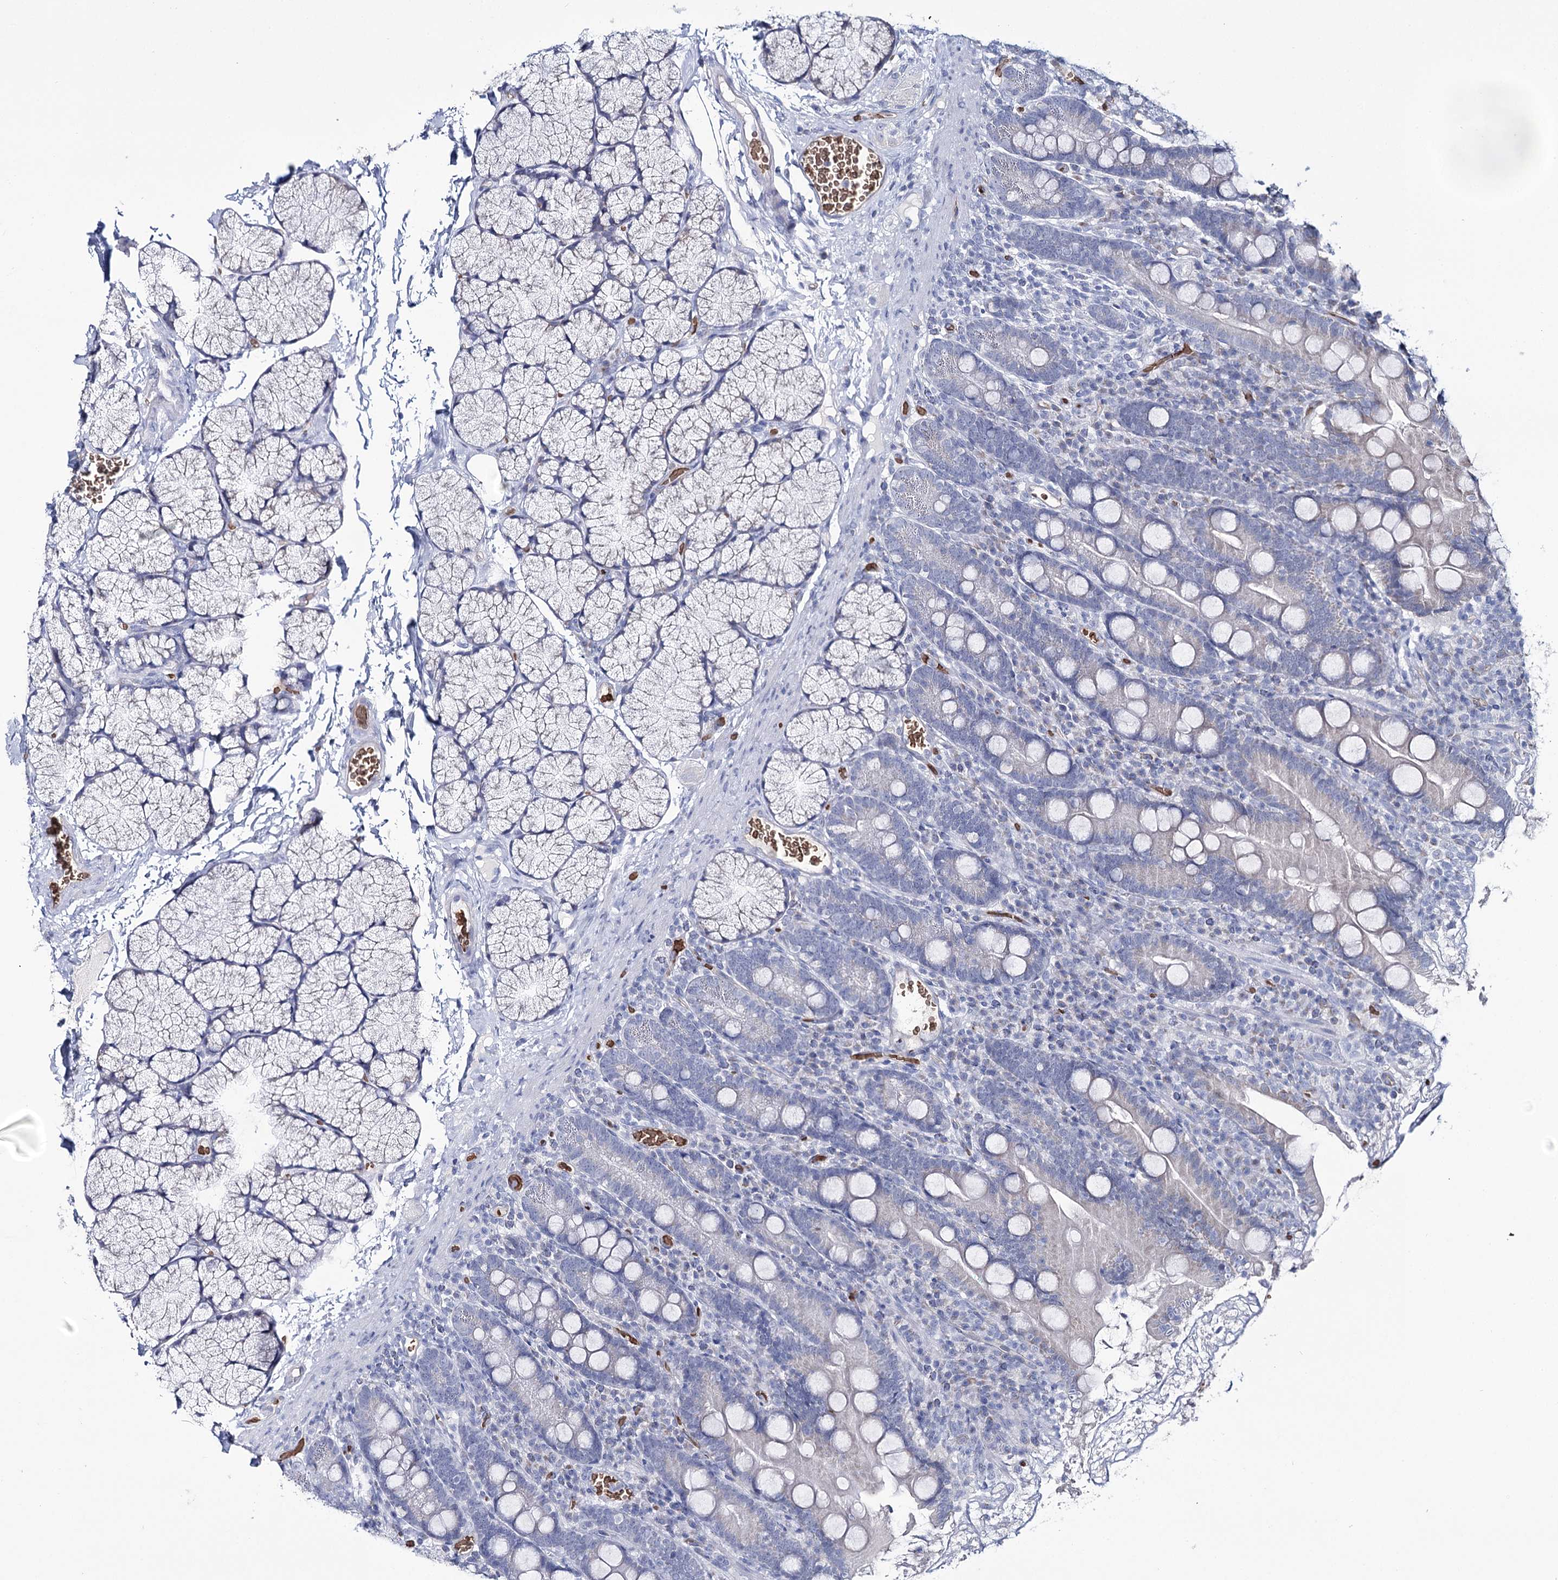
{"staining": {"intensity": "negative", "quantity": "none", "location": "none"}, "tissue": "duodenum", "cell_type": "Glandular cells", "image_type": "normal", "snomed": [{"axis": "morphology", "description": "Normal tissue, NOS"}, {"axis": "topography", "description": "Duodenum"}], "caption": "The histopathology image reveals no significant positivity in glandular cells of duodenum.", "gene": "GBF1", "patient": {"sex": "male", "age": 35}}